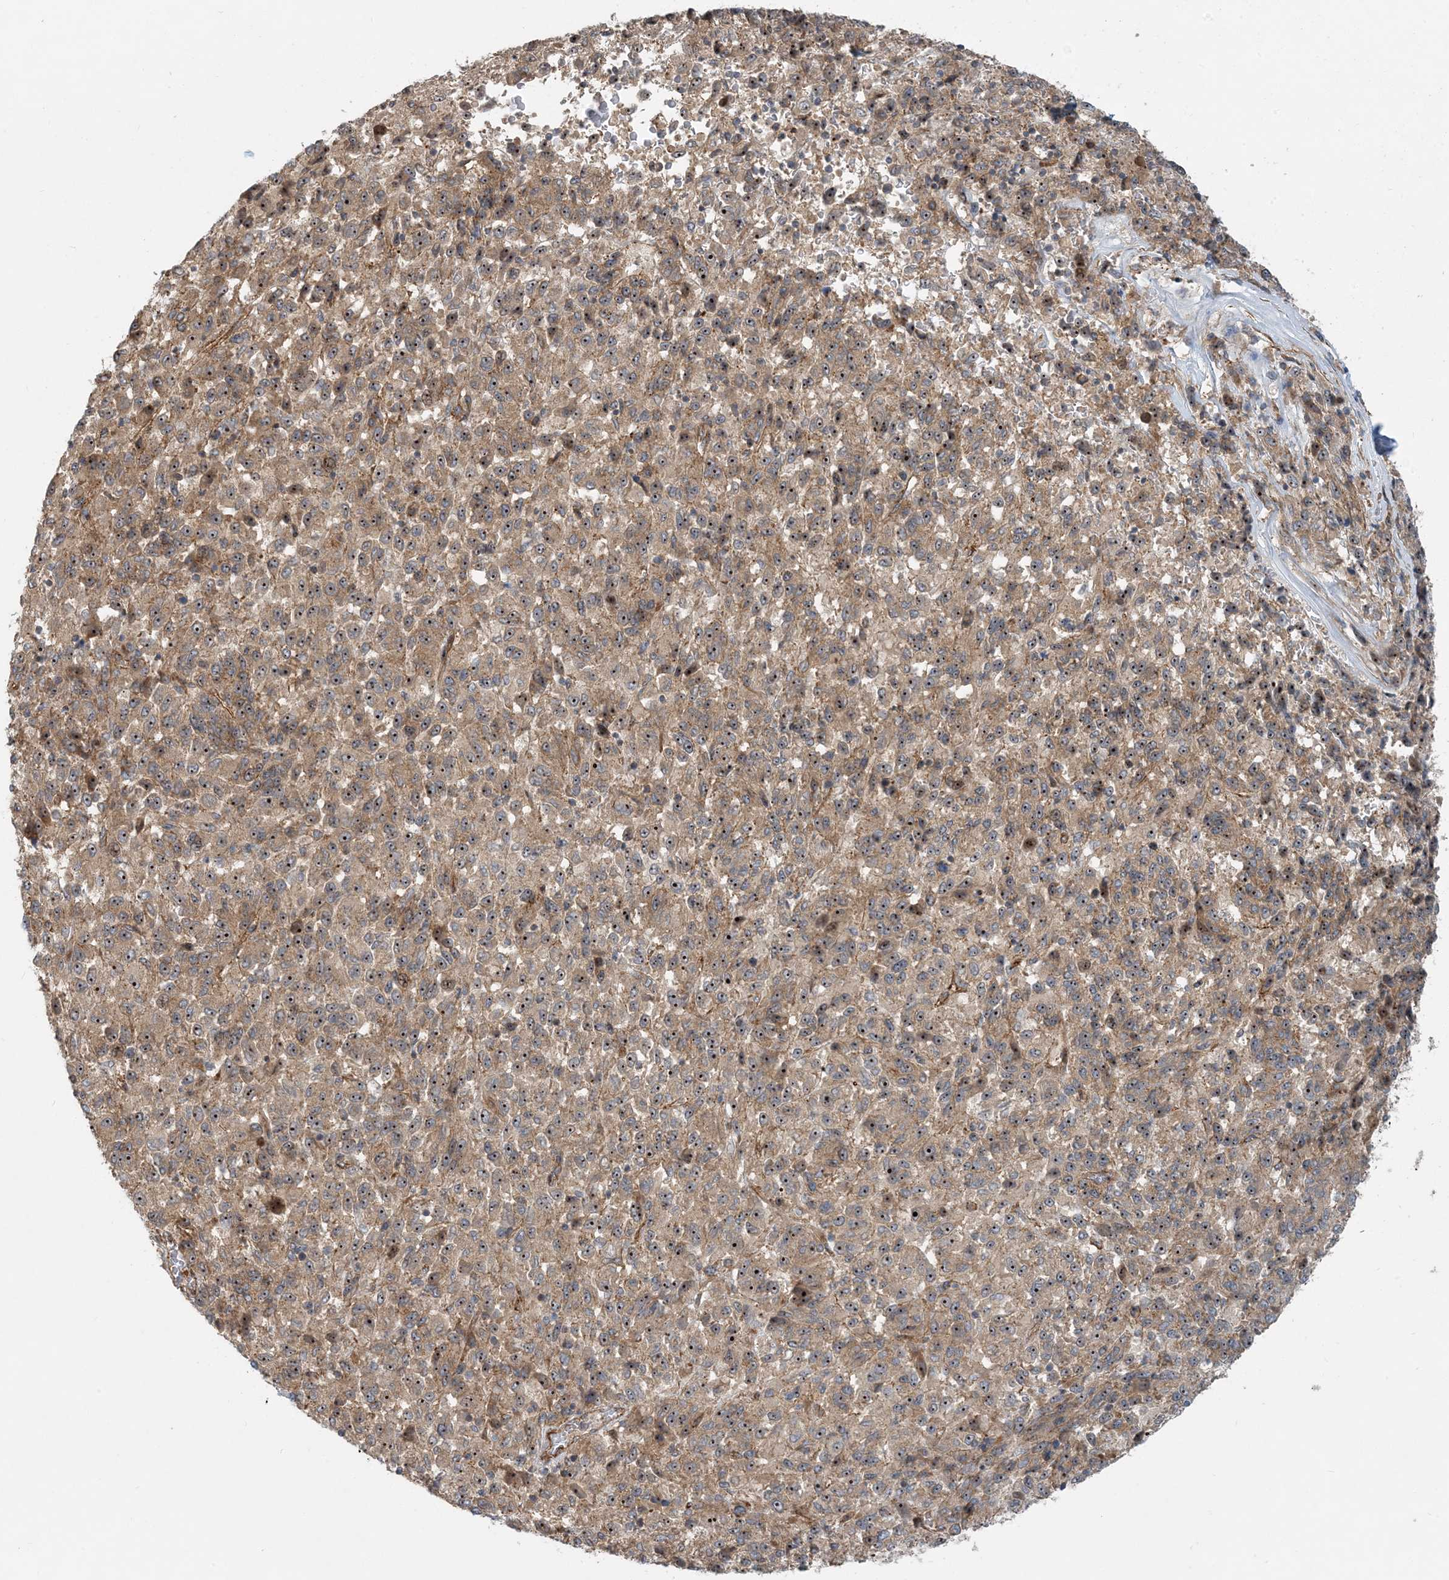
{"staining": {"intensity": "moderate", "quantity": ">75%", "location": "cytoplasmic/membranous,nuclear"}, "tissue": "melanoma", "cell_type": "Tumor cells", "image_type": "cancer", "snomed": [{"axis": "morphology", "description": "Malignant melanoma, Metastatic site"}, {"axis": "topography", "description": "Lung"}], "caption": "Immunohistochemistry photomicrograph of neoplastic tissue: malignant melanoma (metastatic site) stained using immunohistochemistry shows medium levels of moderate protein expression localized specifically in the cytoplasmic/membranous and nuclear of tumor cells, appearing as a cytoplasmic/membranous and nuclear brown color.", "gene": "MYL5", "patient": {"sex": "male", "age": 64}}